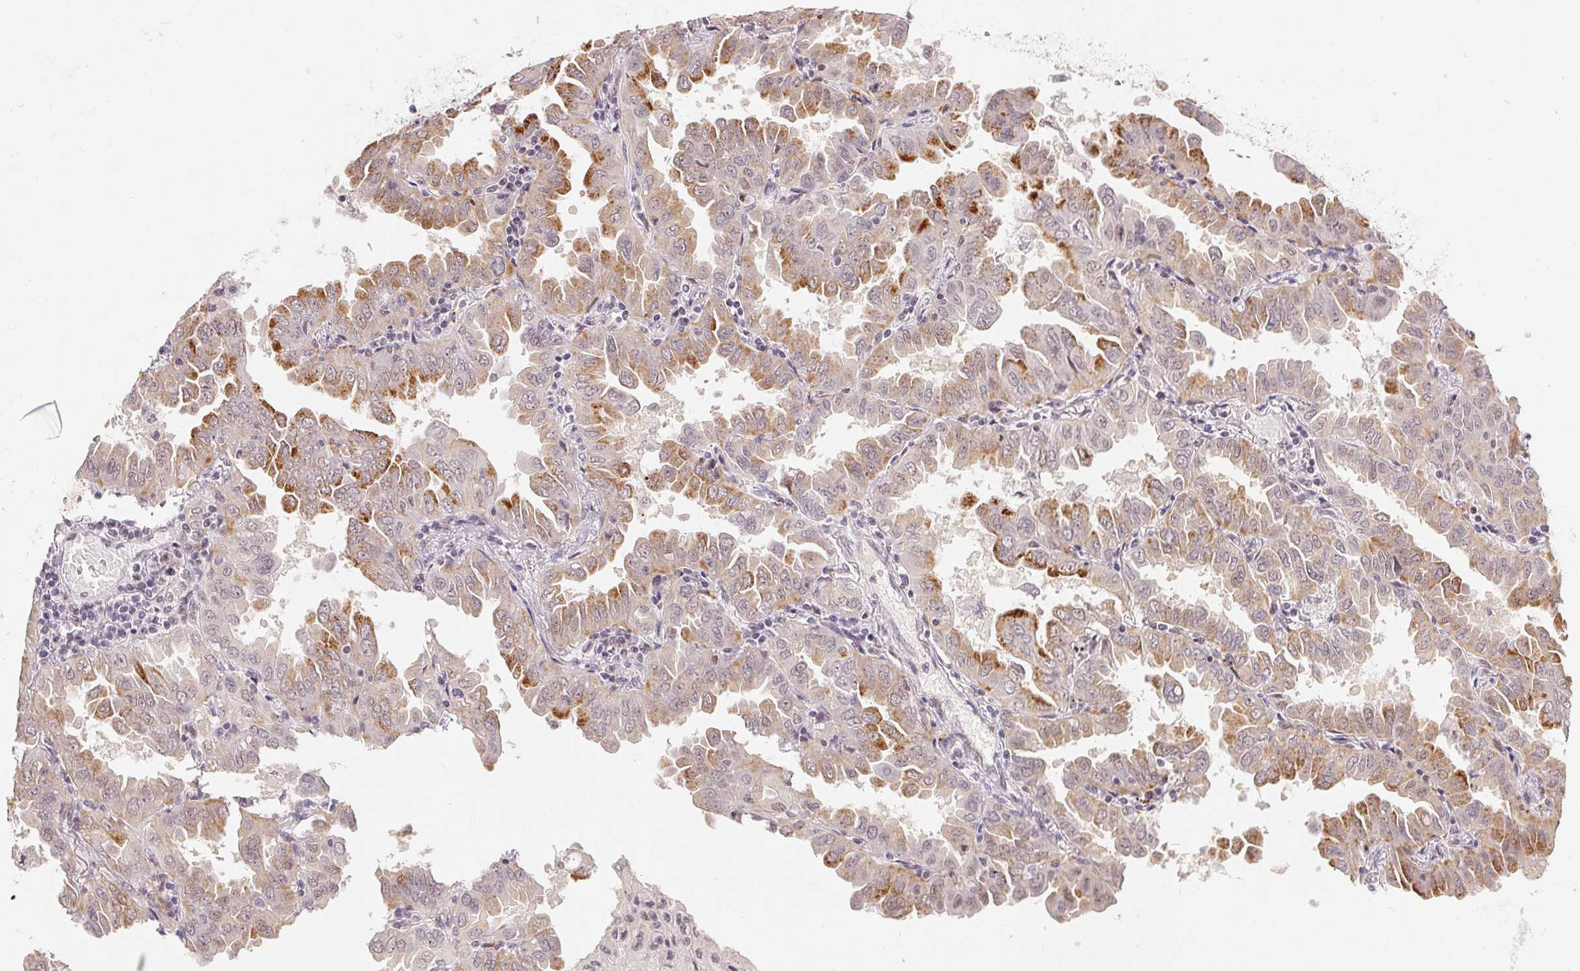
{"staining": {"intensity": "moderate", "quantity": "<25%", "location": "cytoplasmic/membranous,nuclear"}, "tissue": "lung cancer", "cell_type": "Tumor cells", "image_type": "cancer", "snomed": [{"axis": "morphology", "description": "Adenocarcinoma, NOS"}, {"axis": "topography", "description": "Lung"}], "caption": "Tumor cells show moderate cytoplasmic/membranous and nuclear positivity in approximately <25% of cells in lung adenocarcinoma.", "gene": "KDM4D", "patient": {"sex": "male", "age": 64}}